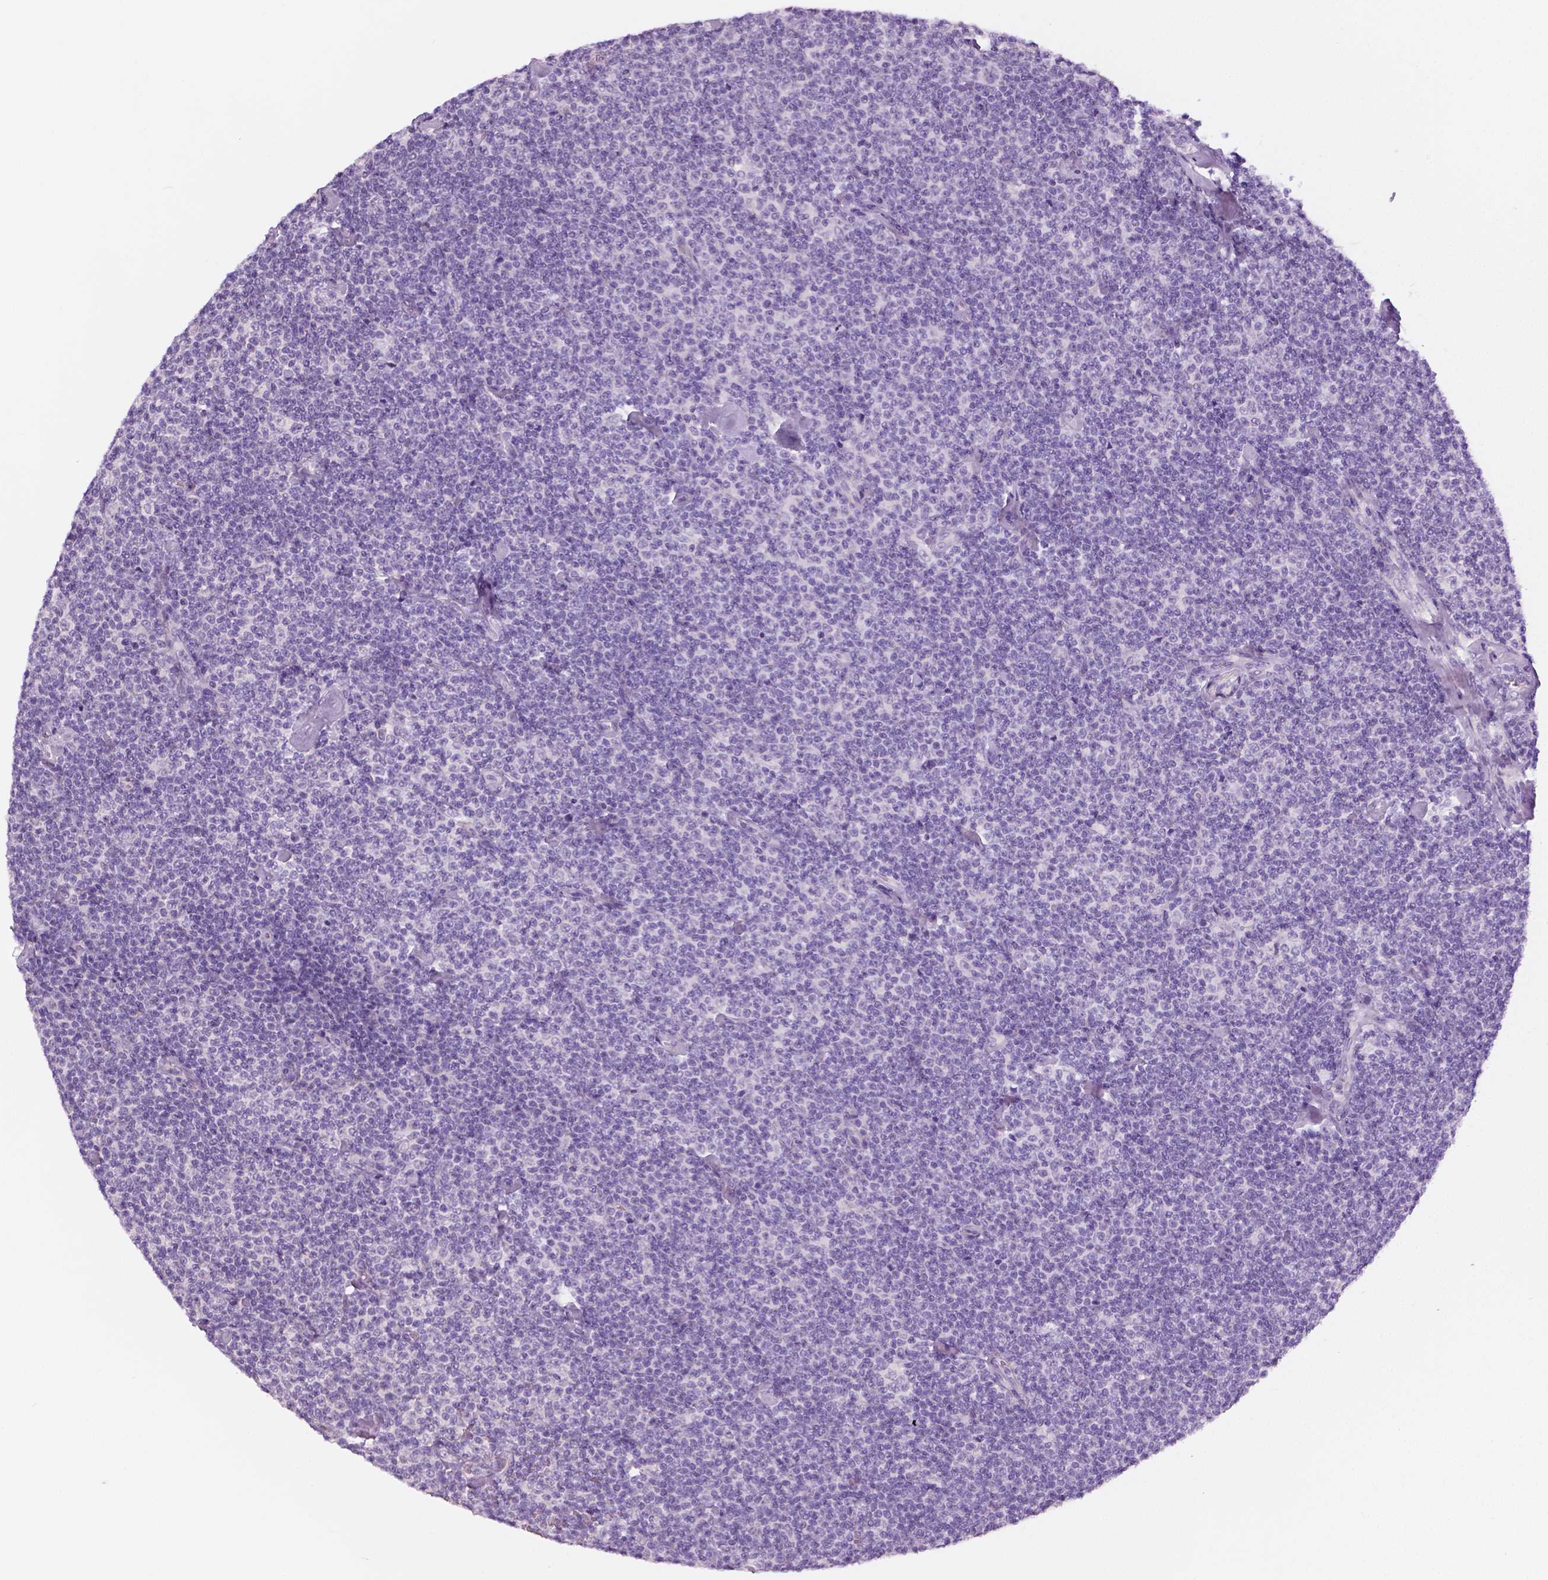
{"staining": {"intensity": "negative", "quantity": "none", "location": "none"}, "tissue": "lymphoma", "cell_type": "Tumor cells", "image_type": "cancer", "snomed": [{"axis": "morphology", "description": "Malignant lymphoma, non-Hodgkin's type, Low grade"}, {"axis": "topography", "description": "Lymph node"}], "caption": "The micrograph shows no staining of tumor cells in low-grade malignant lymphoma, non-Hodgkin's type.", "gene": "SLC24A1", "patient": {"sex": "male", "age": 81}}